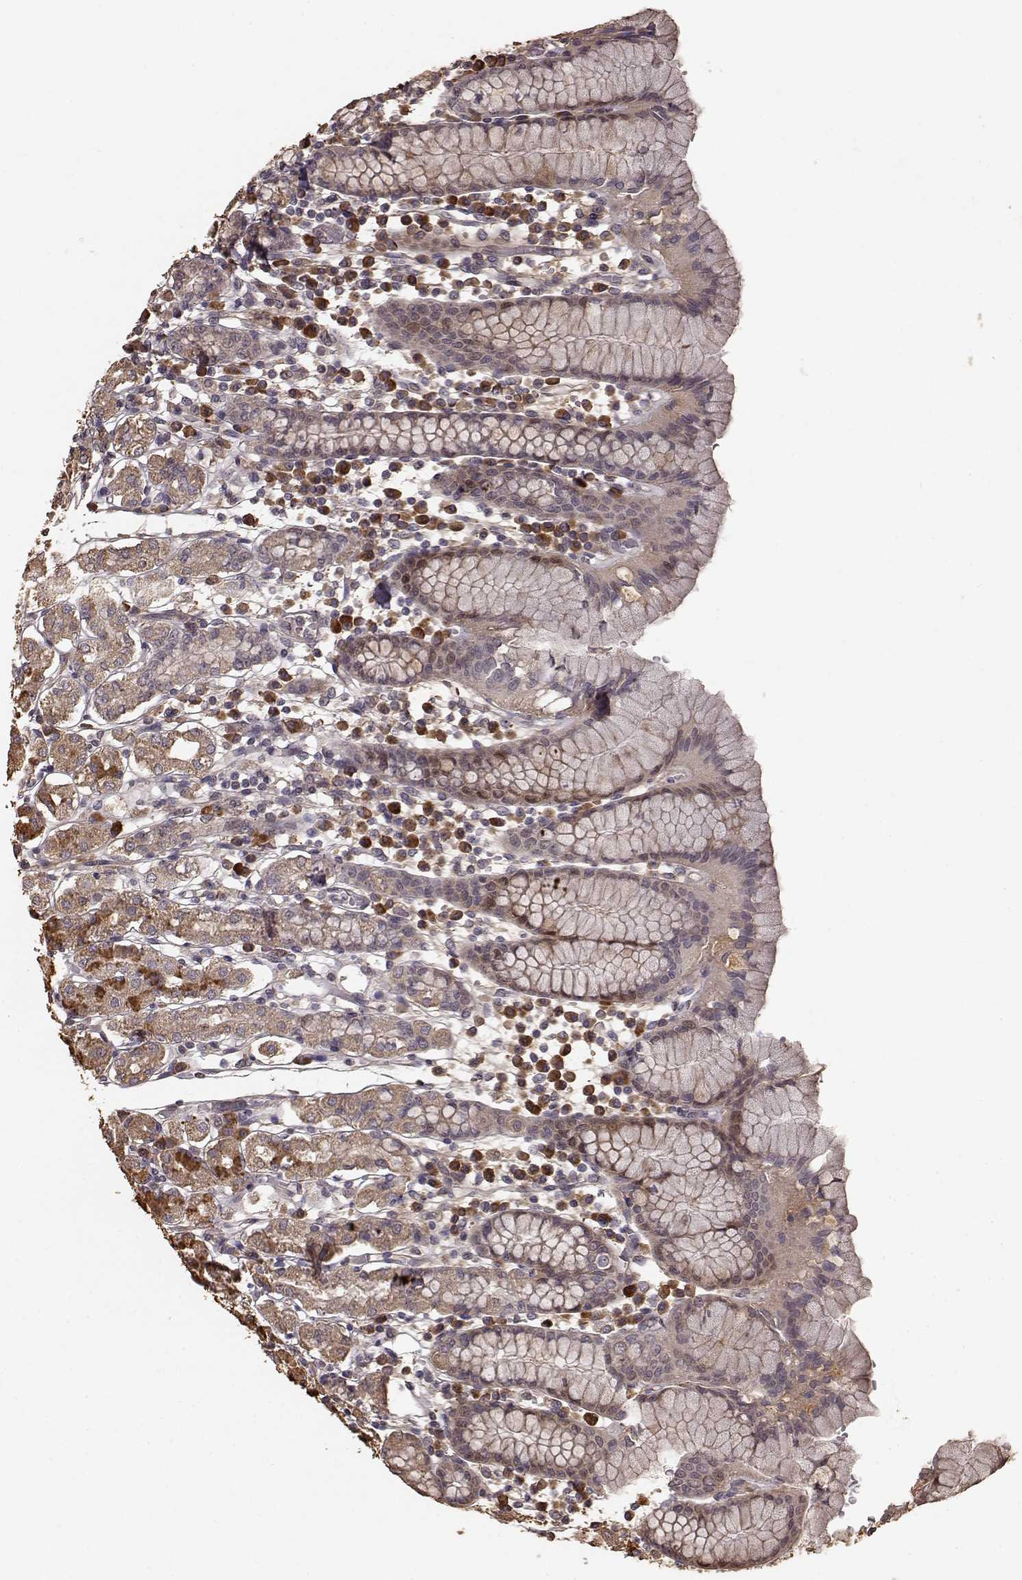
{"staining": {"intensity": "moderate", "quantity": ">75%", "location": "cytoplasmic/membranous"}, "tissue": "stomach", "cell_type": "Glandular cells", "image_type": "normal", "snomed": [{"axis": "morphology", "description": "Normal tissue, NOS"}, {"axis": "topography", "description": "Stomach, upper"}, {"axis": "topography", "description": "Stomach"}], "caption": "A histopathology image of human stomach stained for a protein demonstrates moderate cytoplasmic/membranous brown staining in glandular cells. (IHC, brightfield microscopy, high magnification).", "gene": "USP15", "patient": {"sex": "male", "age": 62}}